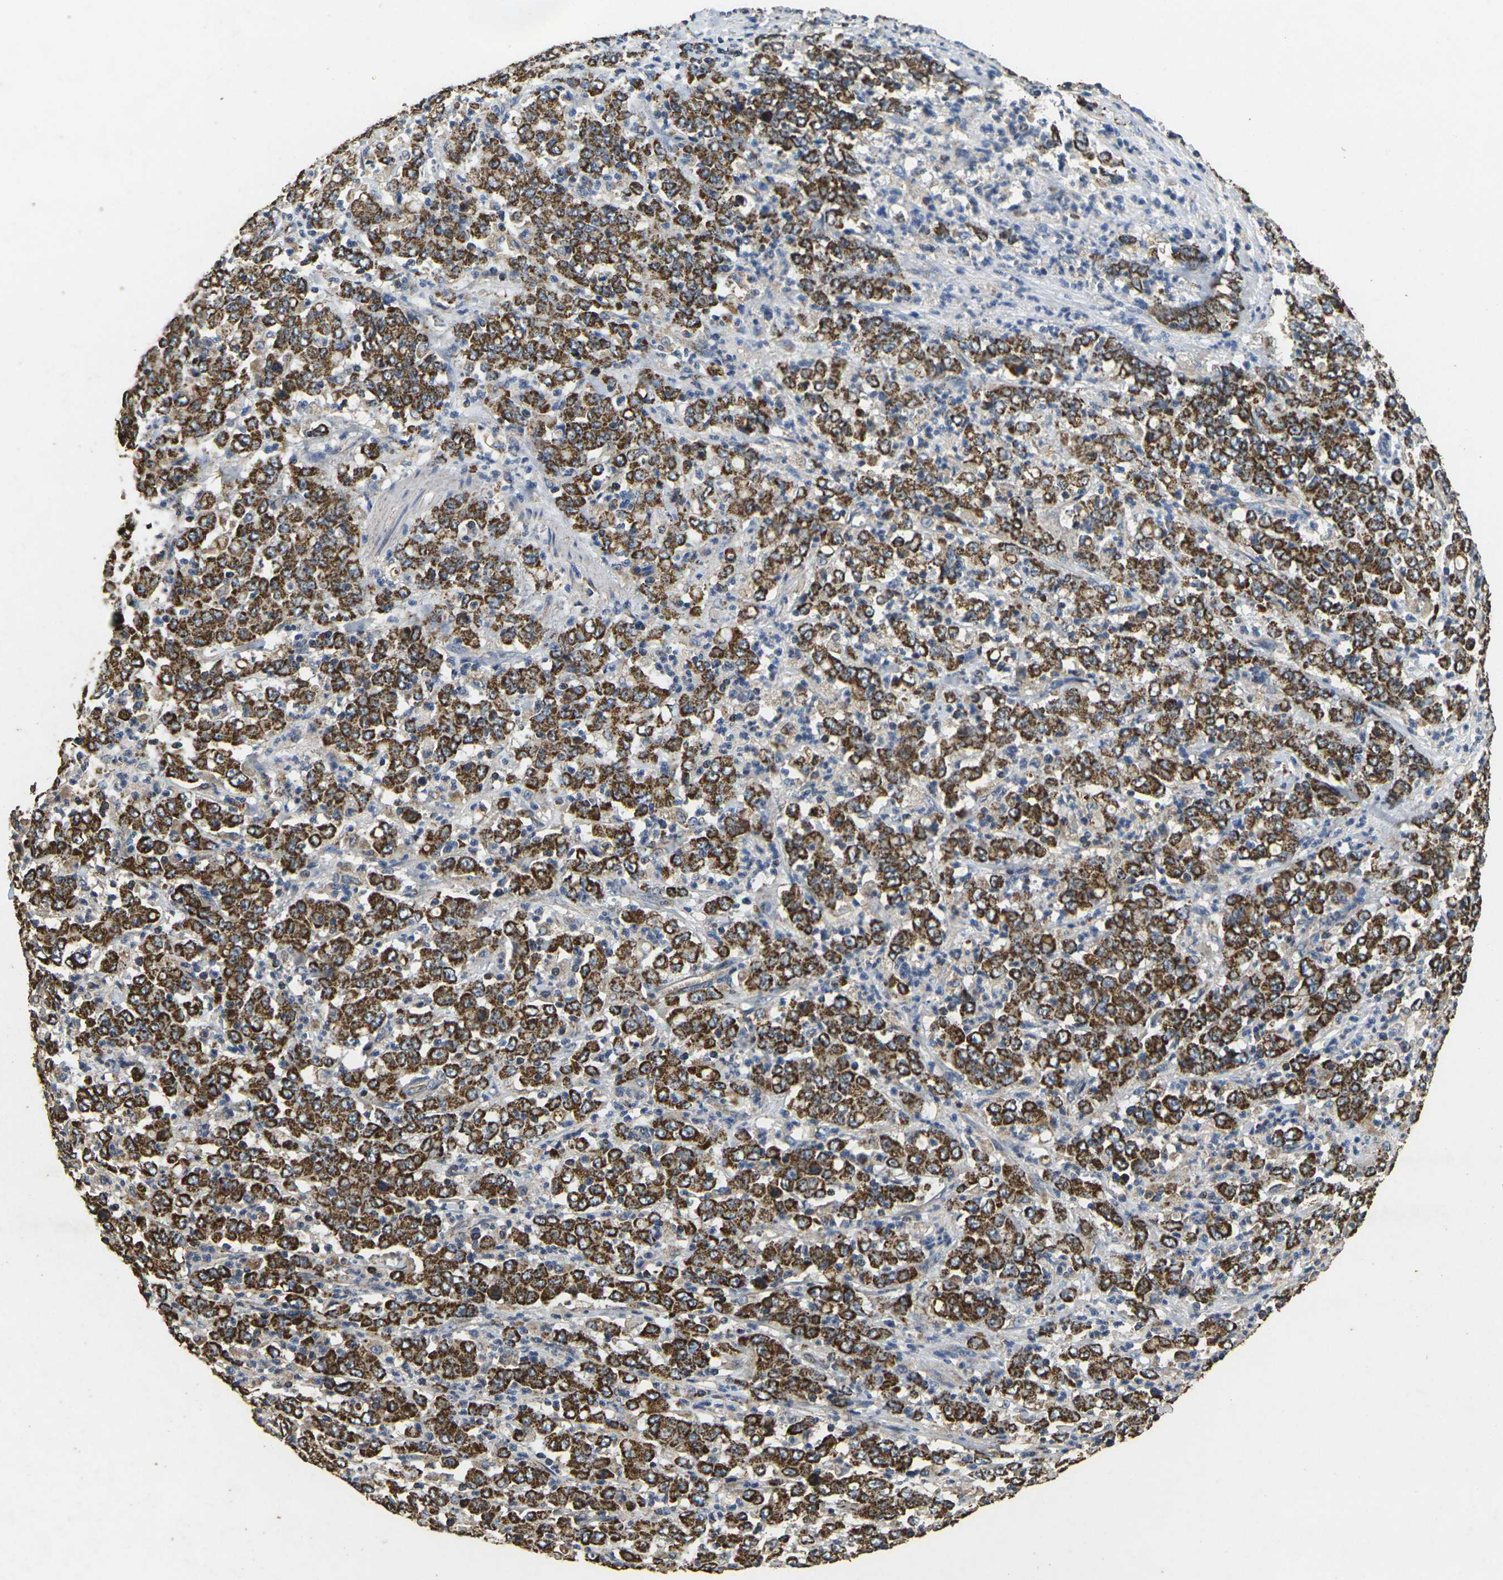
{"staining": {"intensity": "strong", "quantity": ">75%", "location": "cytoplasmic/membranous"}, "tissue": "stomach cancer", "cell_type": "Tumor cells", "image_type": "cancer", "snomed": [{"axis": "morphology", "description": "Adenocarcinoma, NOS"}, {"axis": "topography", "description": "Stomach, lower"}], "caption": "High-power microscopy captured an IHC histopathology image of adenocarcinoma (stomach), revealing strong cytoplasmic/membranous positivity in about >75% of tumor cells.", "gene": "MAPK11", "patient": {"sex": "female", "age": 71}}